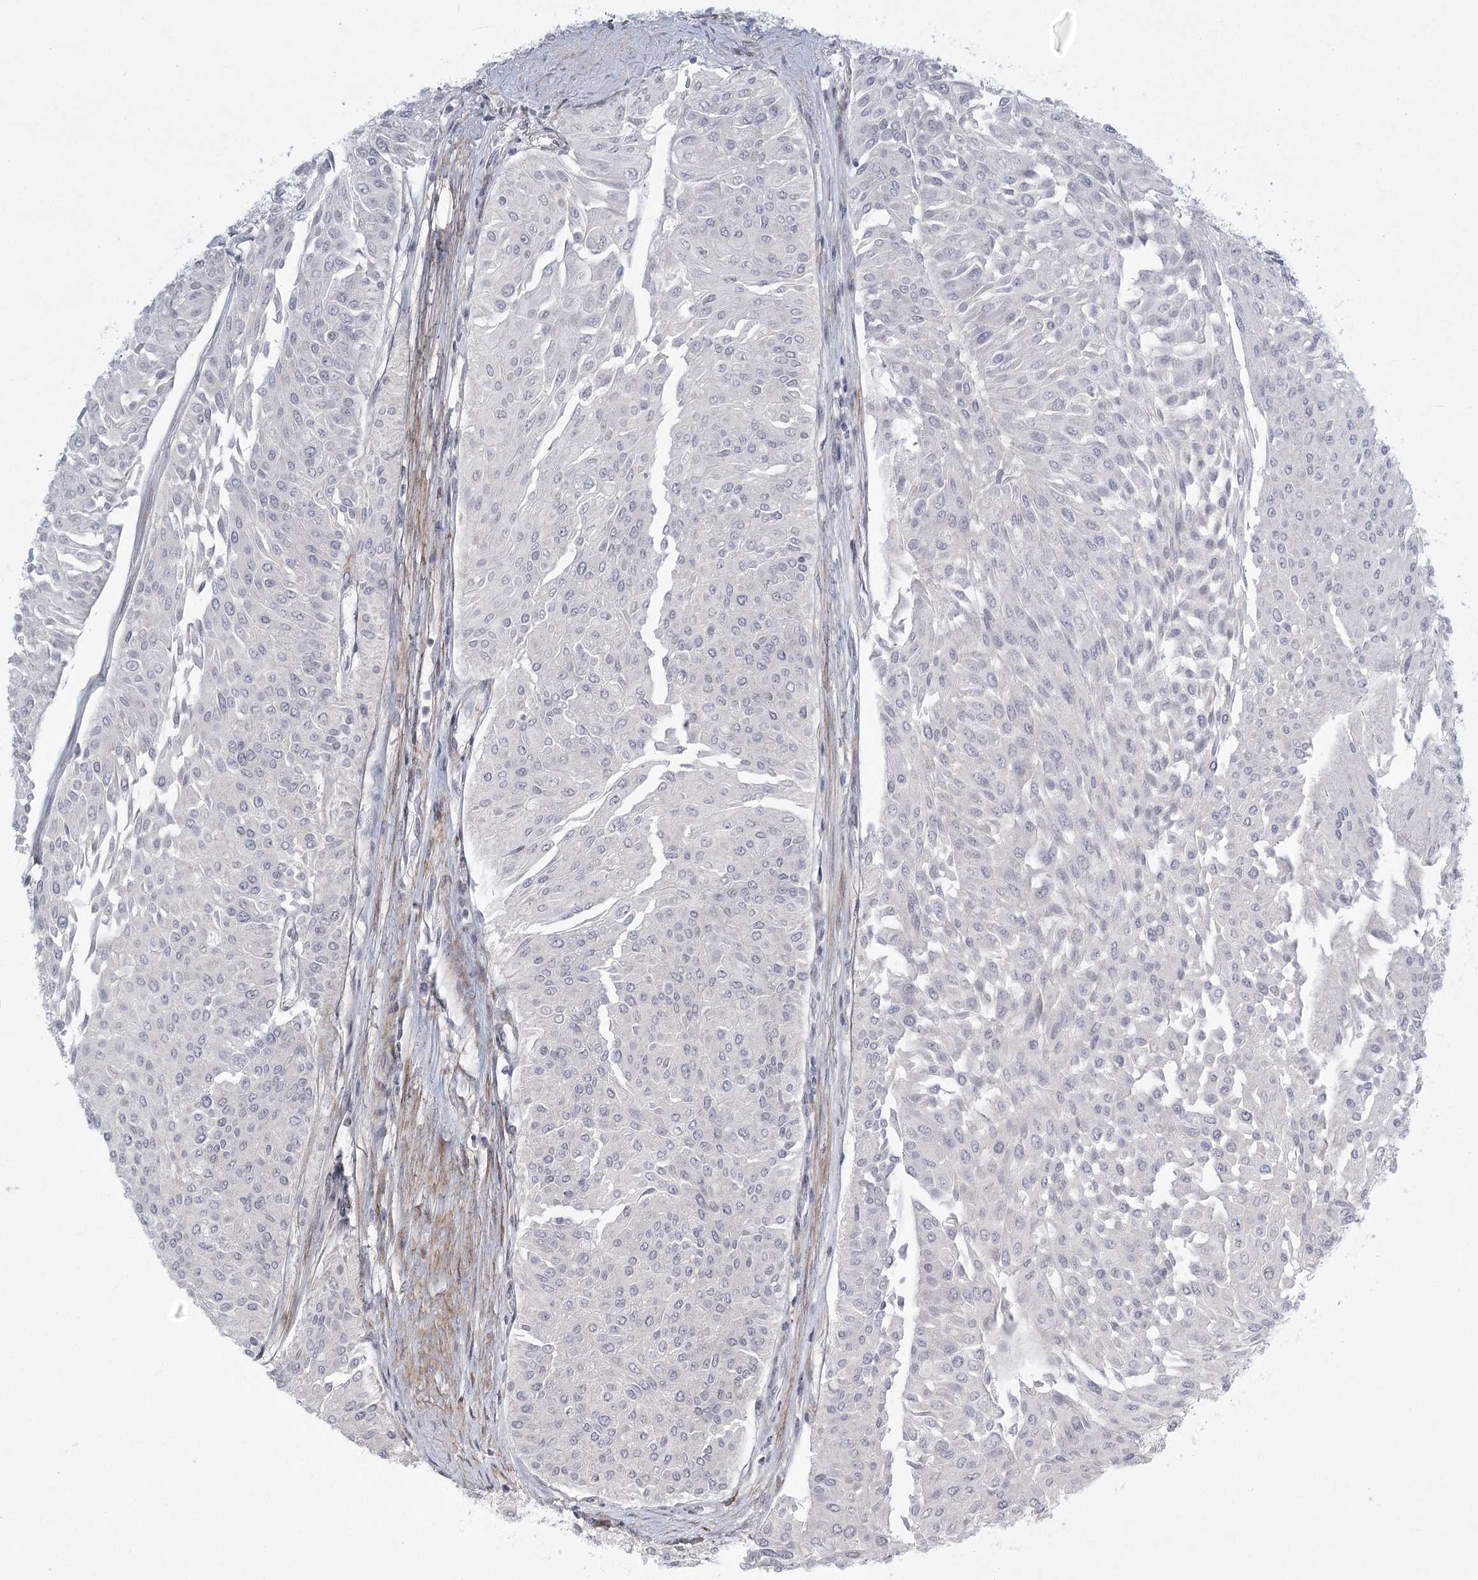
{"staining": {"intensity": "negative", "quantity": "none", "location": "none"}, "tissue": "urothelial cancer", "cell_type": "Tumor cells", "image_type": "cancer", "snomed": [{"axis": "morphology", "description": "Urothelial carcinoma, Low grade"}, {"axis": "topography", "description": "Urinary bladder"}], "caption": "High magnification brightfield microscopy of urothelial cancer stained with DAB (brown) and counterstained with hematoxylin (blue): tumor cells show no significant positivity.", "gene": "MEPE", "patient": {"sex": "male", "age": 67}}